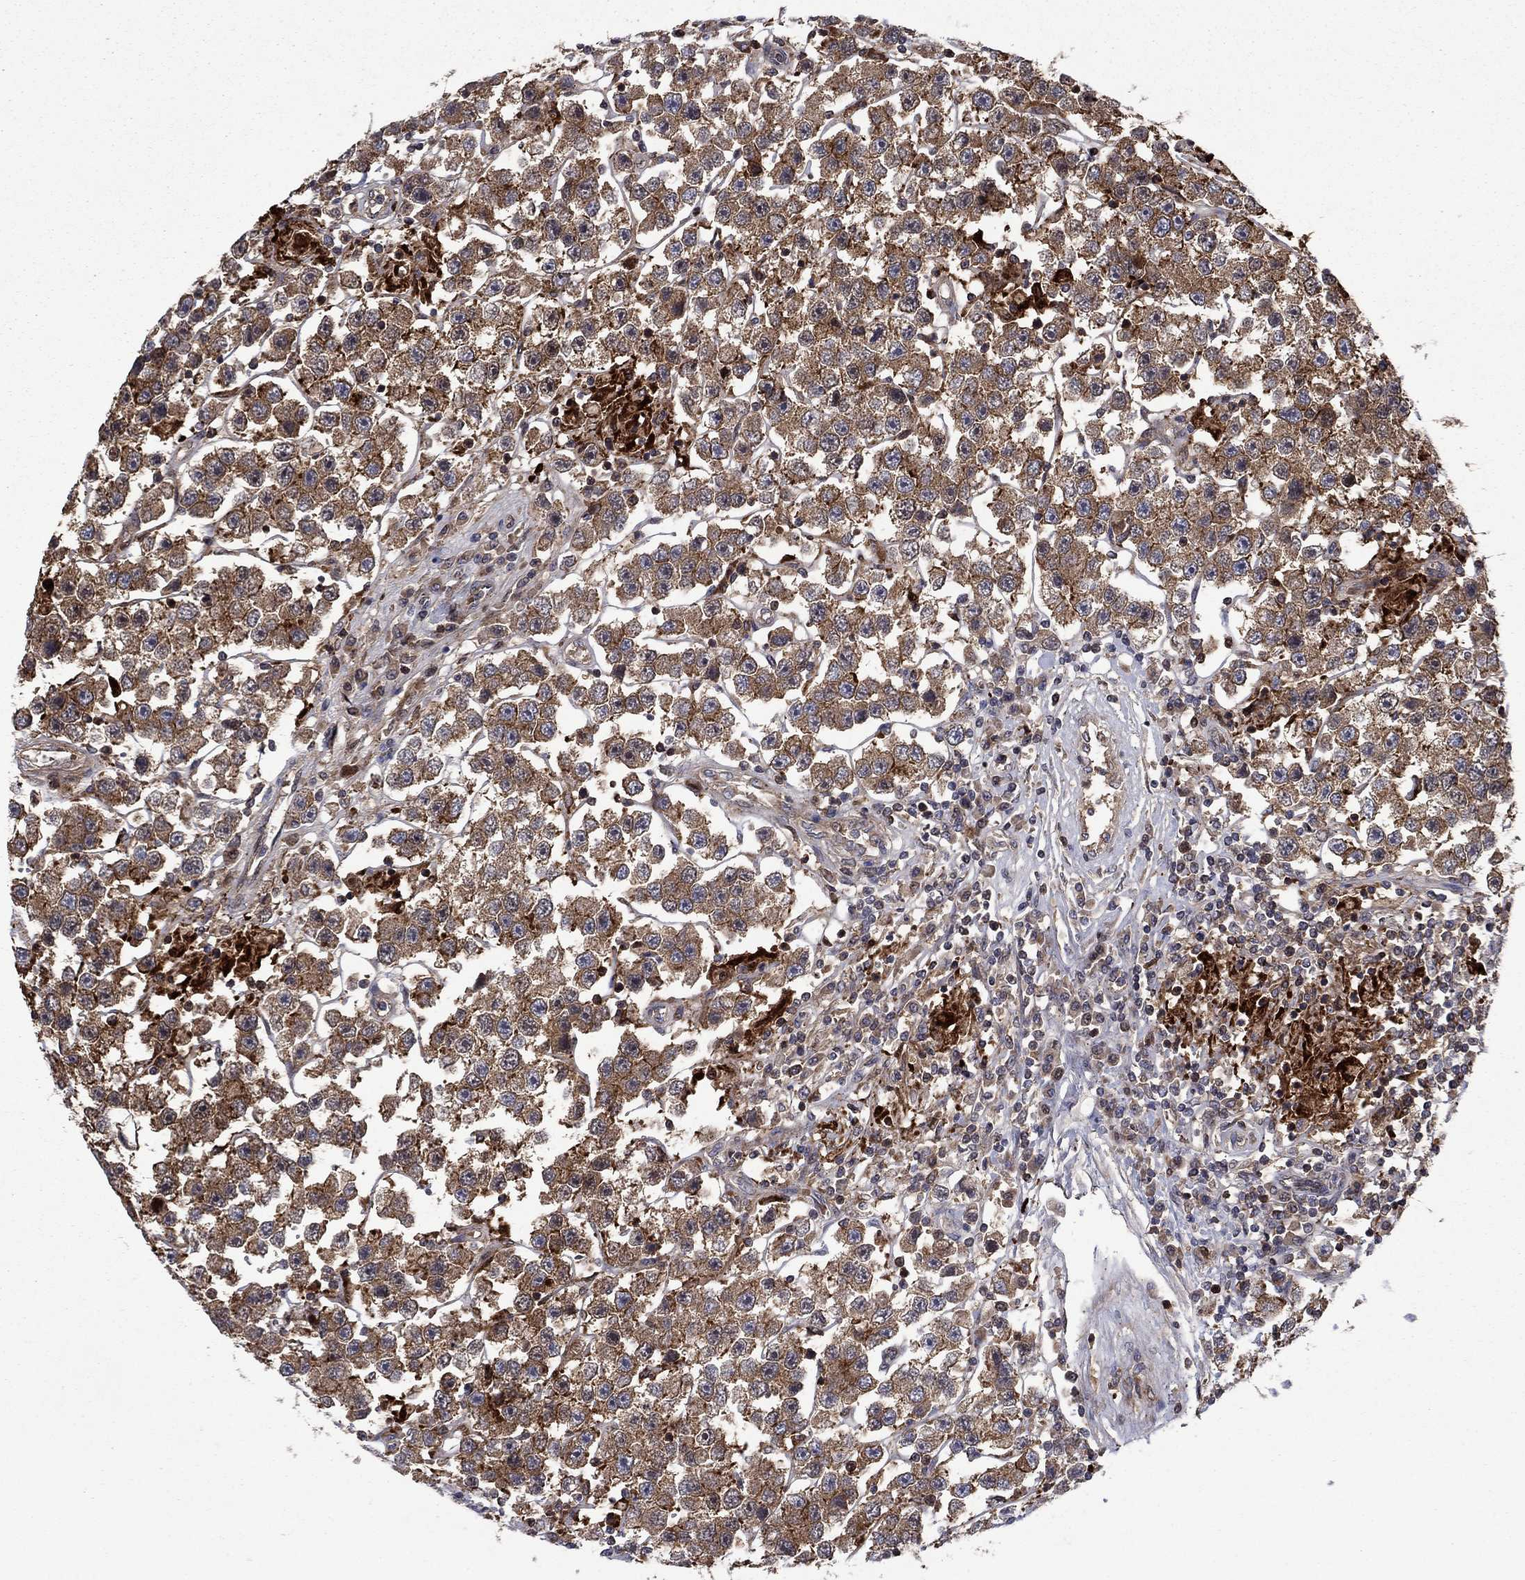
{"staining": {"intensity": "moderate", "quantity": ">75%", "location": "cytoplasmic/membranous"}, "tissue": "testis cancer", "cell_type": "Tumor cells", "image_type": "cancer", "snomed": [{"axis": "morphology", "description": "Seminoma, NOS"}, {"axis": "topography", "description": "Testis"}], "caption": "Protein positivity by IHC shows moderate cytoplasmic/membranous staining in approximately >75% of tumor cells in testis cancer (seminoma).", "gene": "HDAC4", "patient": {"sex": "male", "age": 45}}